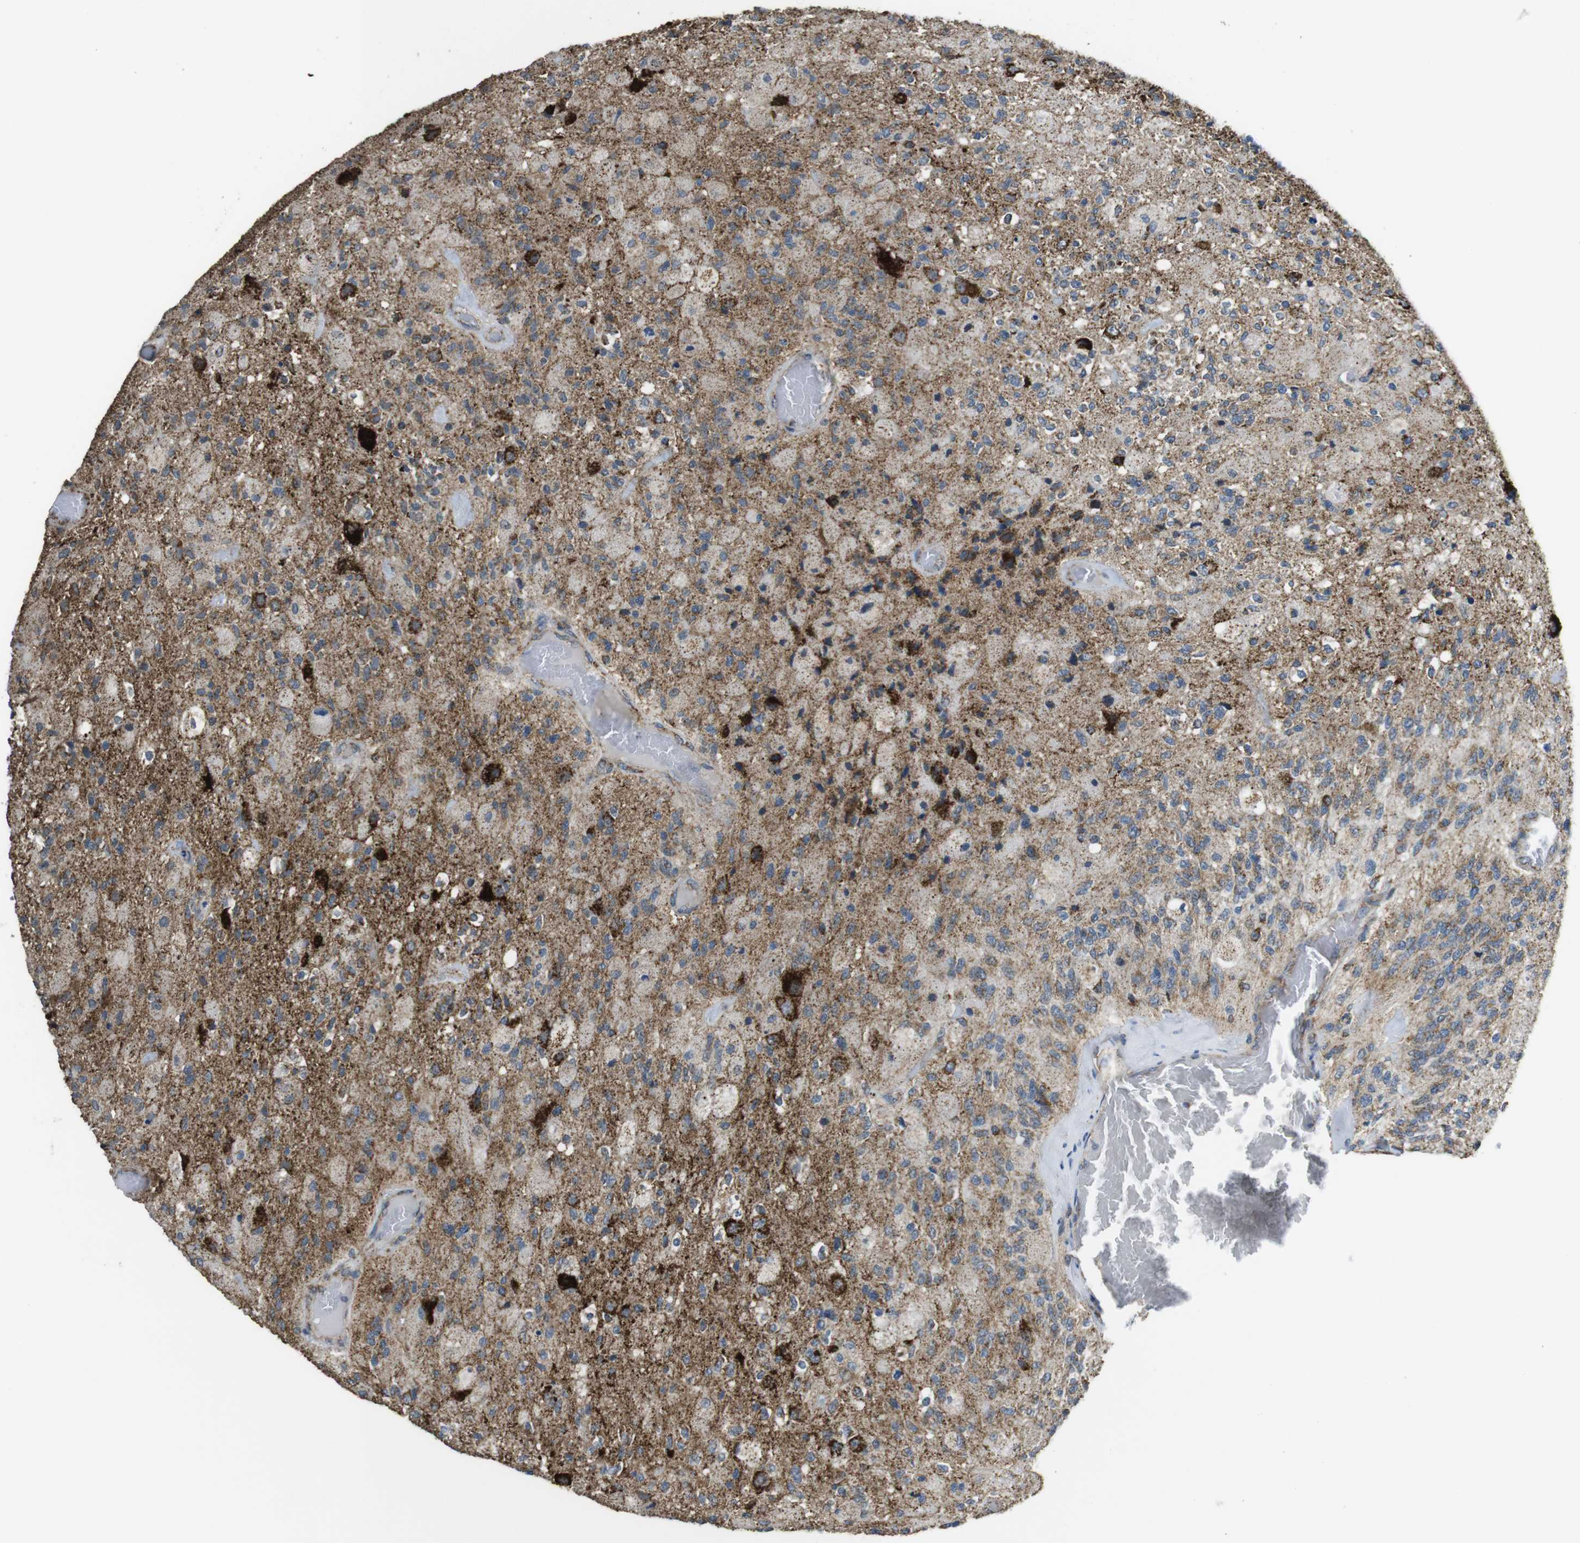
{"staining": {"intensity": "strong", "quantity": "<25%", "location": "cytoplasmic/membranous"}, "tissue": "glioma", "cell_type": "Tumor cells", "image_type": "cancer", "snomed": [{"axis": "morphology", "description": "Normal tissue, NOS"}, {"axis": "morphology", "description": "Glioma, malignant, High grade"}, {"axis": "topography", "description": "Cerebral cortex"}], "caption": "About <25% of tumor cells in glioma show strong cytoplasmic/membranous protein positivity as visualized by brown immunohistochemical staining.", "gene": "CALHM2", "patient": {"sex": "male", "age": 77}}